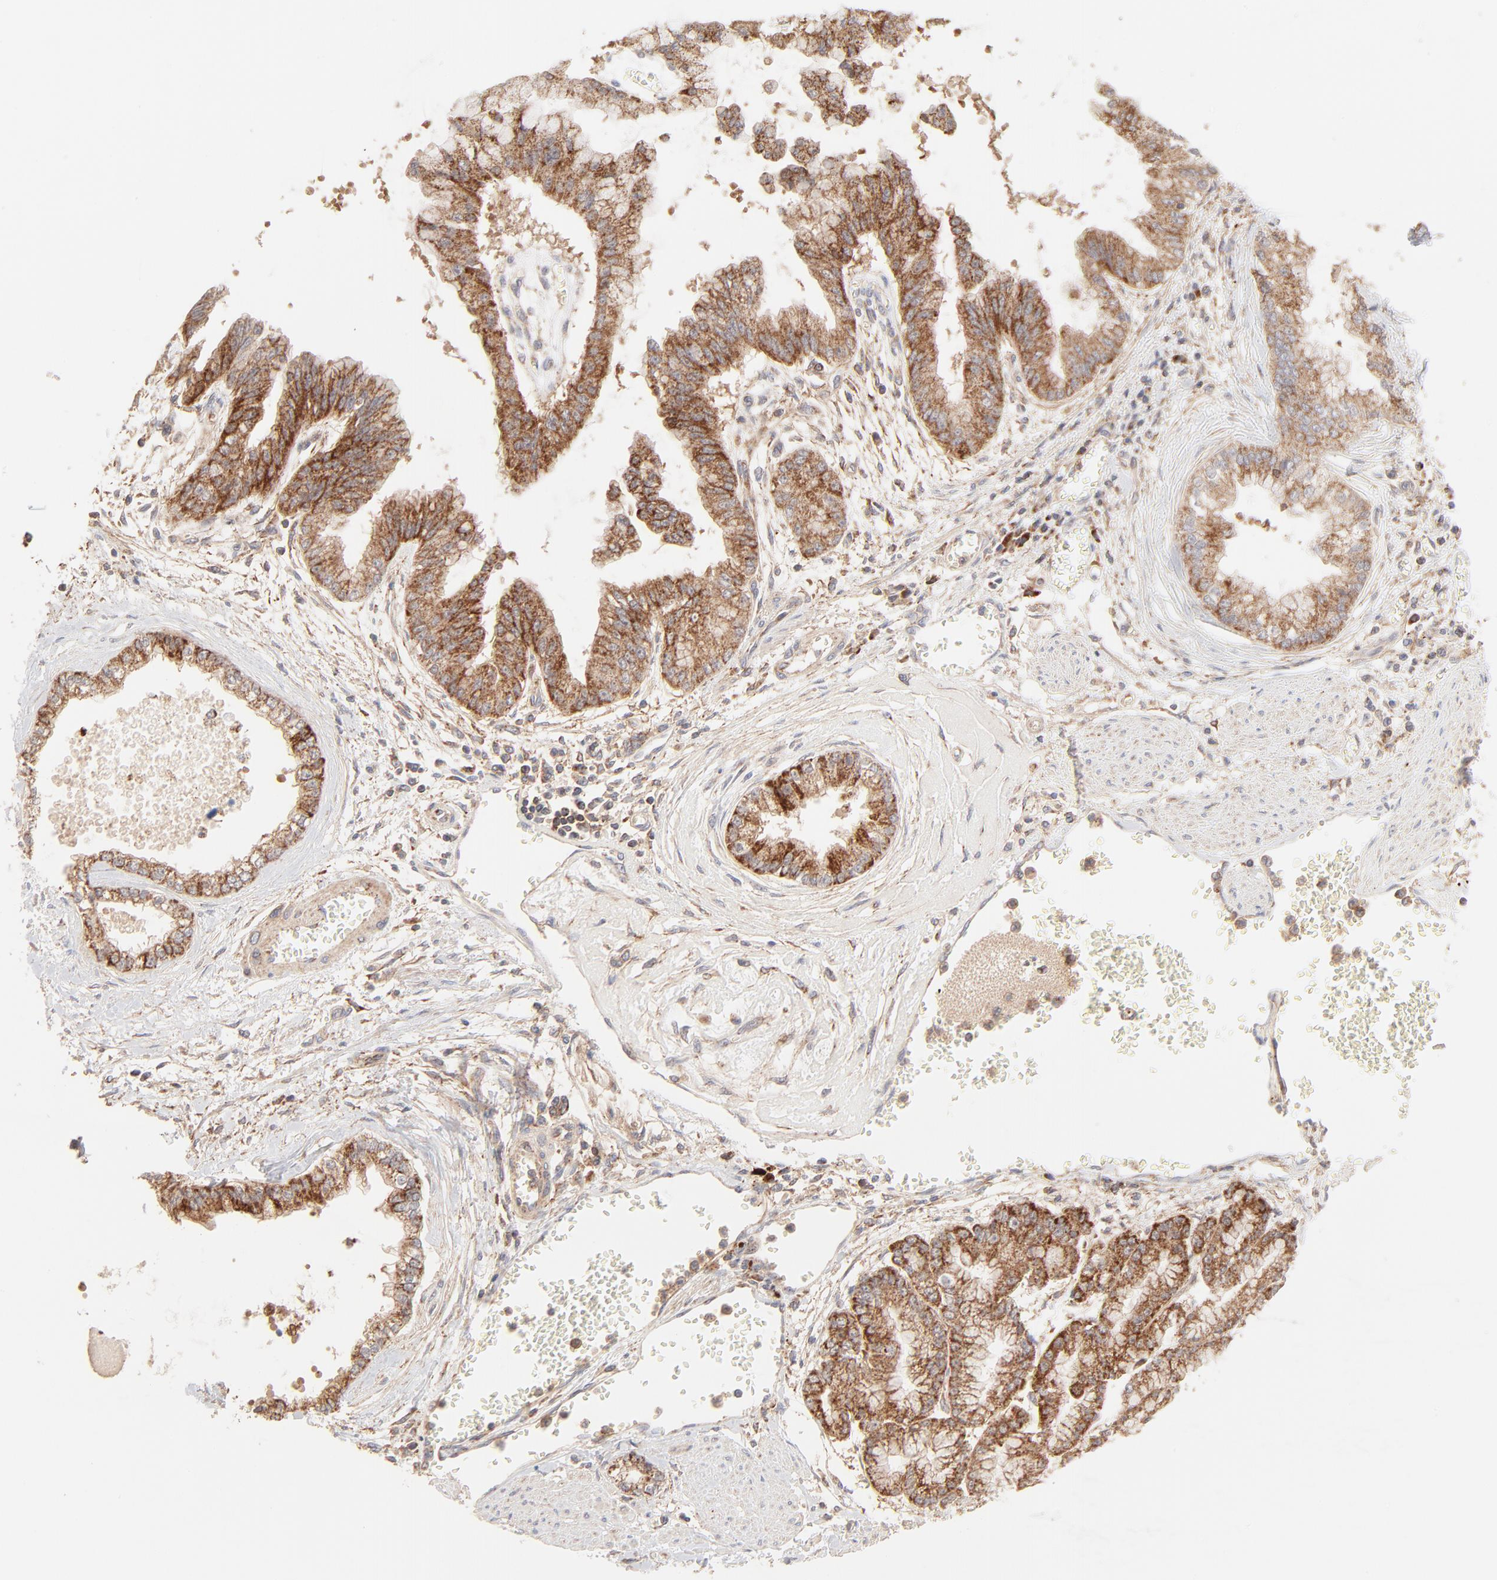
{"staining": {"intensity": "moderate", "quantity": ">75%", "location": "cytoplasmic/membranous"}, "tissue": "liver cancer", "cell_type": "Tumor cells", "image_type": "cancer", "snomed": [{"axis": "morphology", "description": "Cholangiocarcinoma"}, {"axis": "topography", "description": "Liver"}], "caption": "The histopathology image demonstrates staining of liver cancer, revealing moderate cytoplasmic/membranous protein positivity (brown color) within tumor cells.", "gene": "CSPG4", "patient": {"sex": "female", "age": 79}}